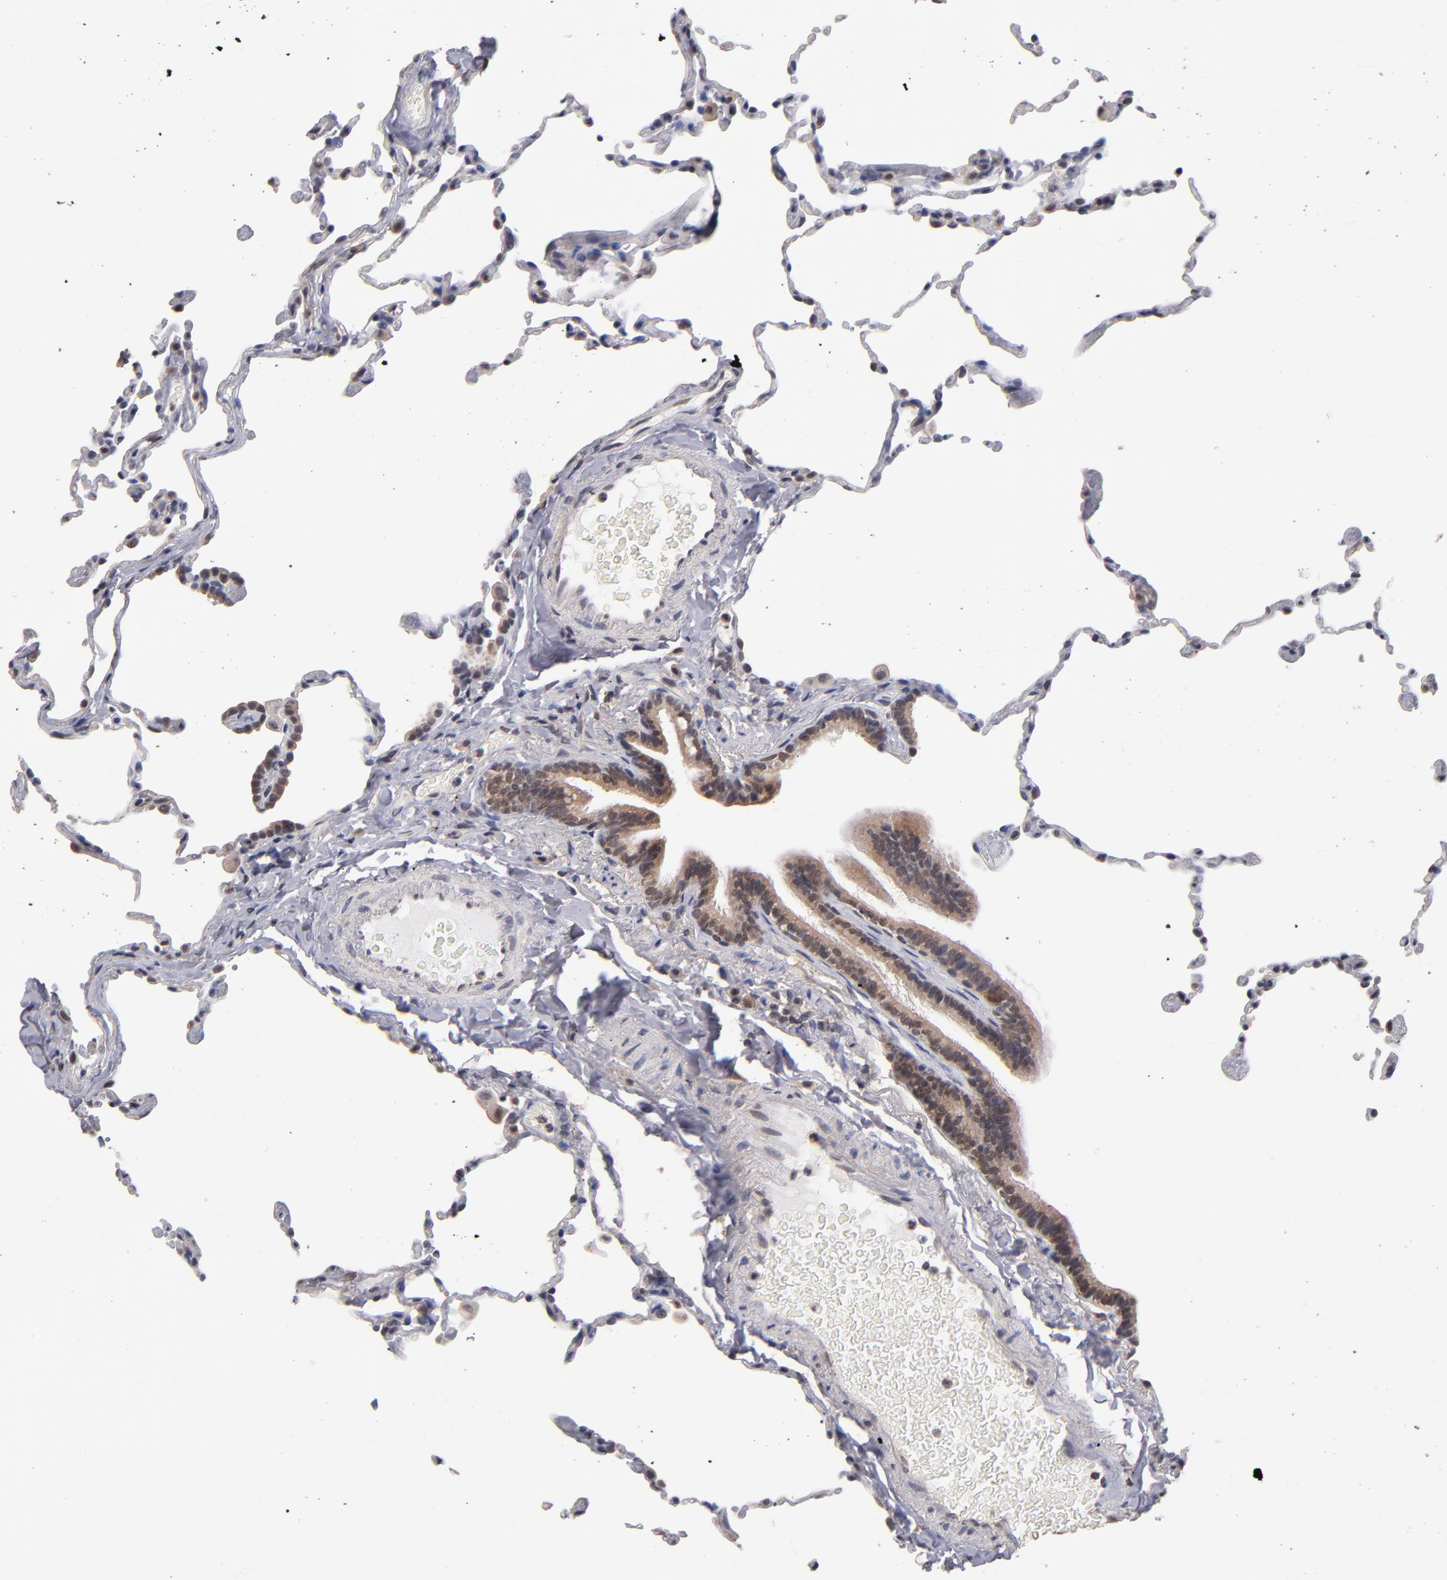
{"staining": {"intensity": "weak", "quantity": "<25%", "location": "cytoplasmic/membranous,nuclear"}, "tissue": "lung", "cell_type": "Alveolar cells", "image_type": "normal", "snomed": [{"axis": "morphology", "description": "Normal tissue, NOS"}, {"axis": "topography", "description": "Lung"}], "caption": "A high-resolution micrograph shows IHC staining of unremarkable lung, which shows no significant staining in alveolar cells. (DAB (3,3'-diaminobenzidine) immunohistochemistry, high magnification).", "gene": "PSMD10", "patient": {"sex": "female", "age": 61}}